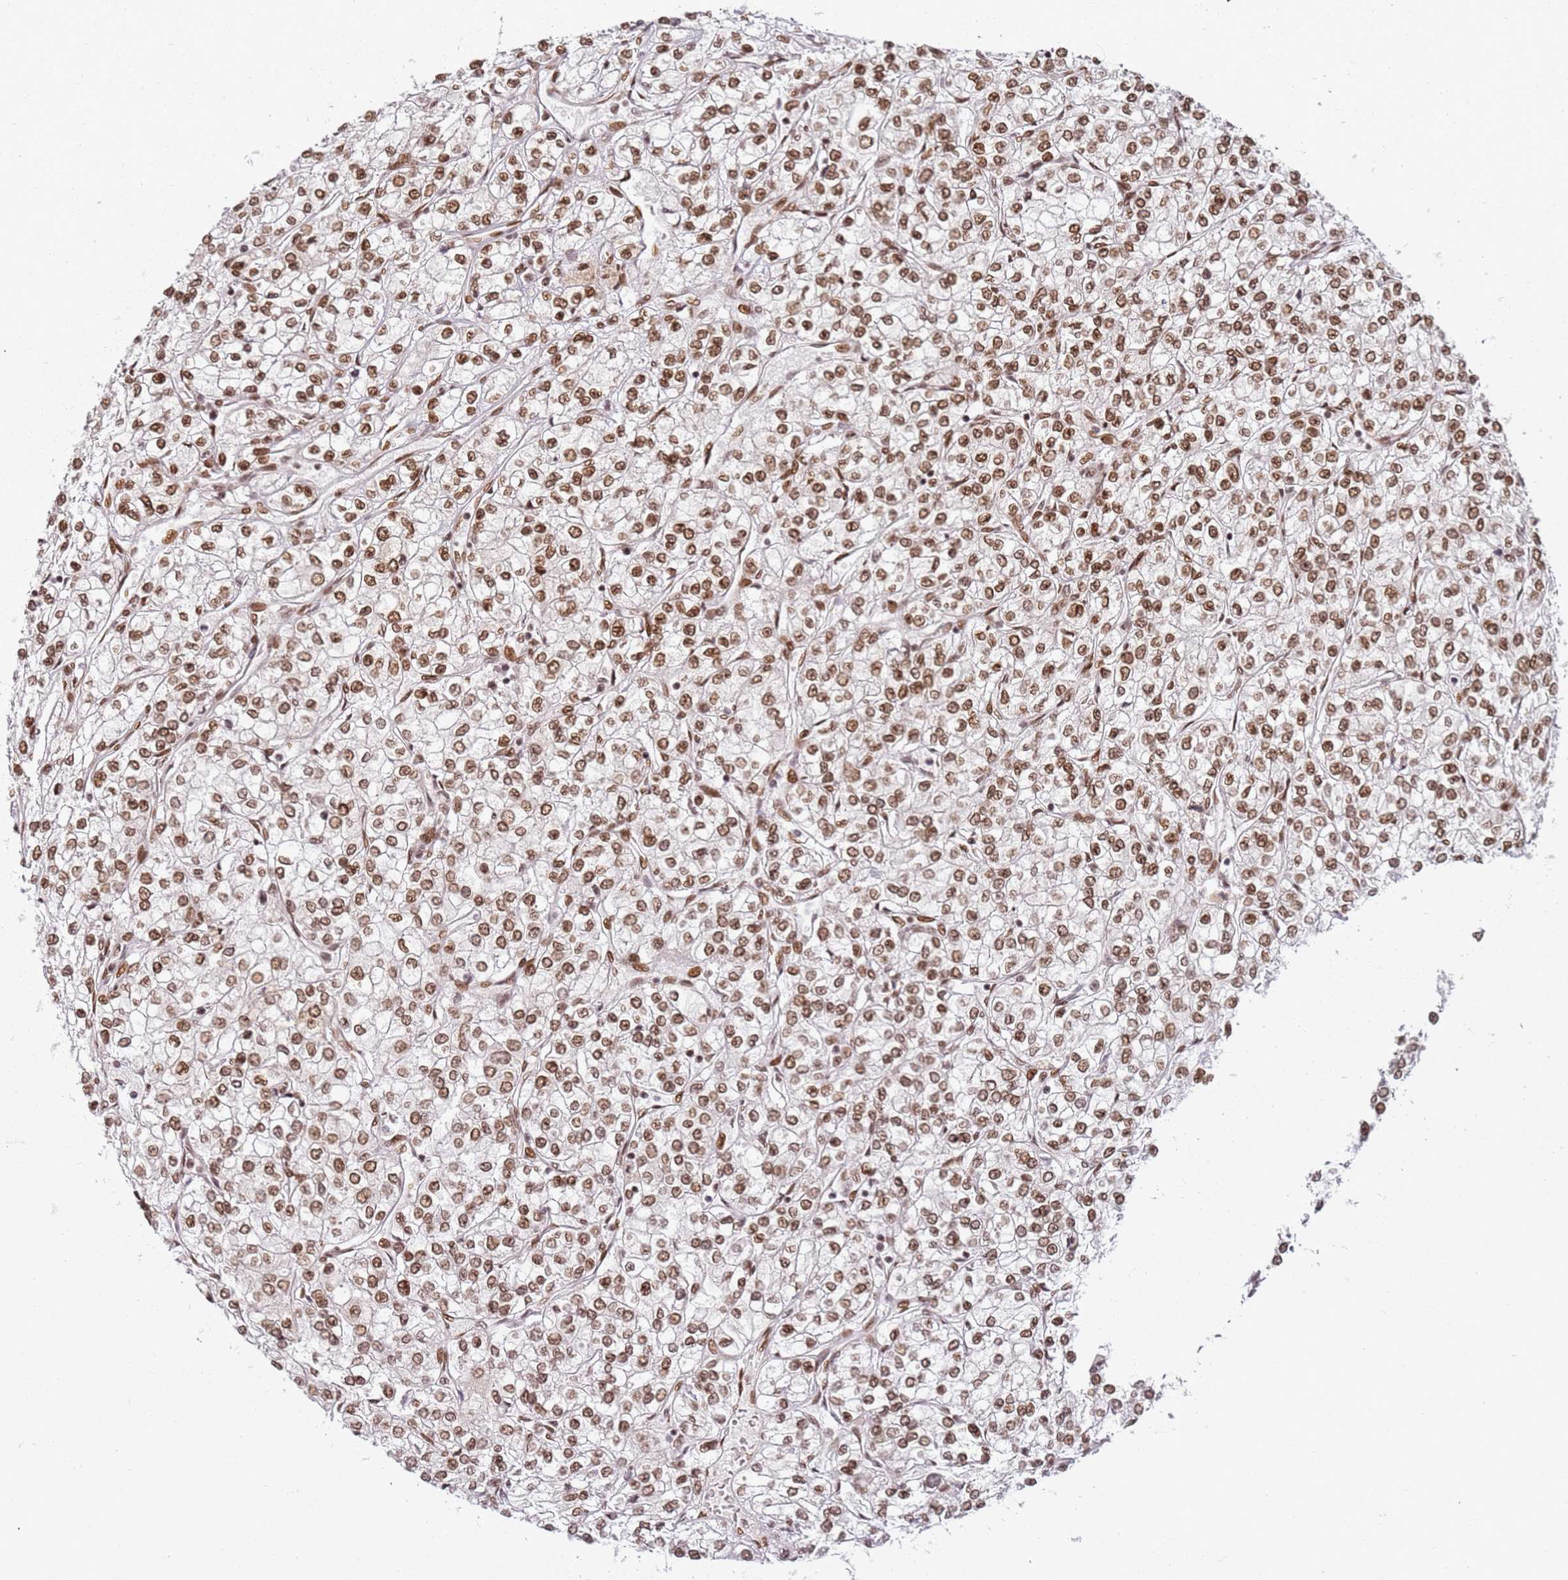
{"staining": {"intensity": "moderate", "quantity": ">75%", "location": "nuclear"}, "tissue": "renal cancer", "cell_type": "Tumor cells", "image_type": "cancer", "snomed": [{"axis": "morphology", "description": "Adenocarcinoma, NOS"}, {"axis": "topography", "description": "Kidney"}], "caption": "Immunohistochemical staining of renal cancer (adenocarcinoma) reveals medium levels of moderate nuclear expression in approximately >75% of tumor cells. (Stains: DAB in brown, nuclei in blue, Microscopy: brightfield microscopy at high magnification).", "gene": "TENT4A", "patient": {"sex": "male", "age": 80}}